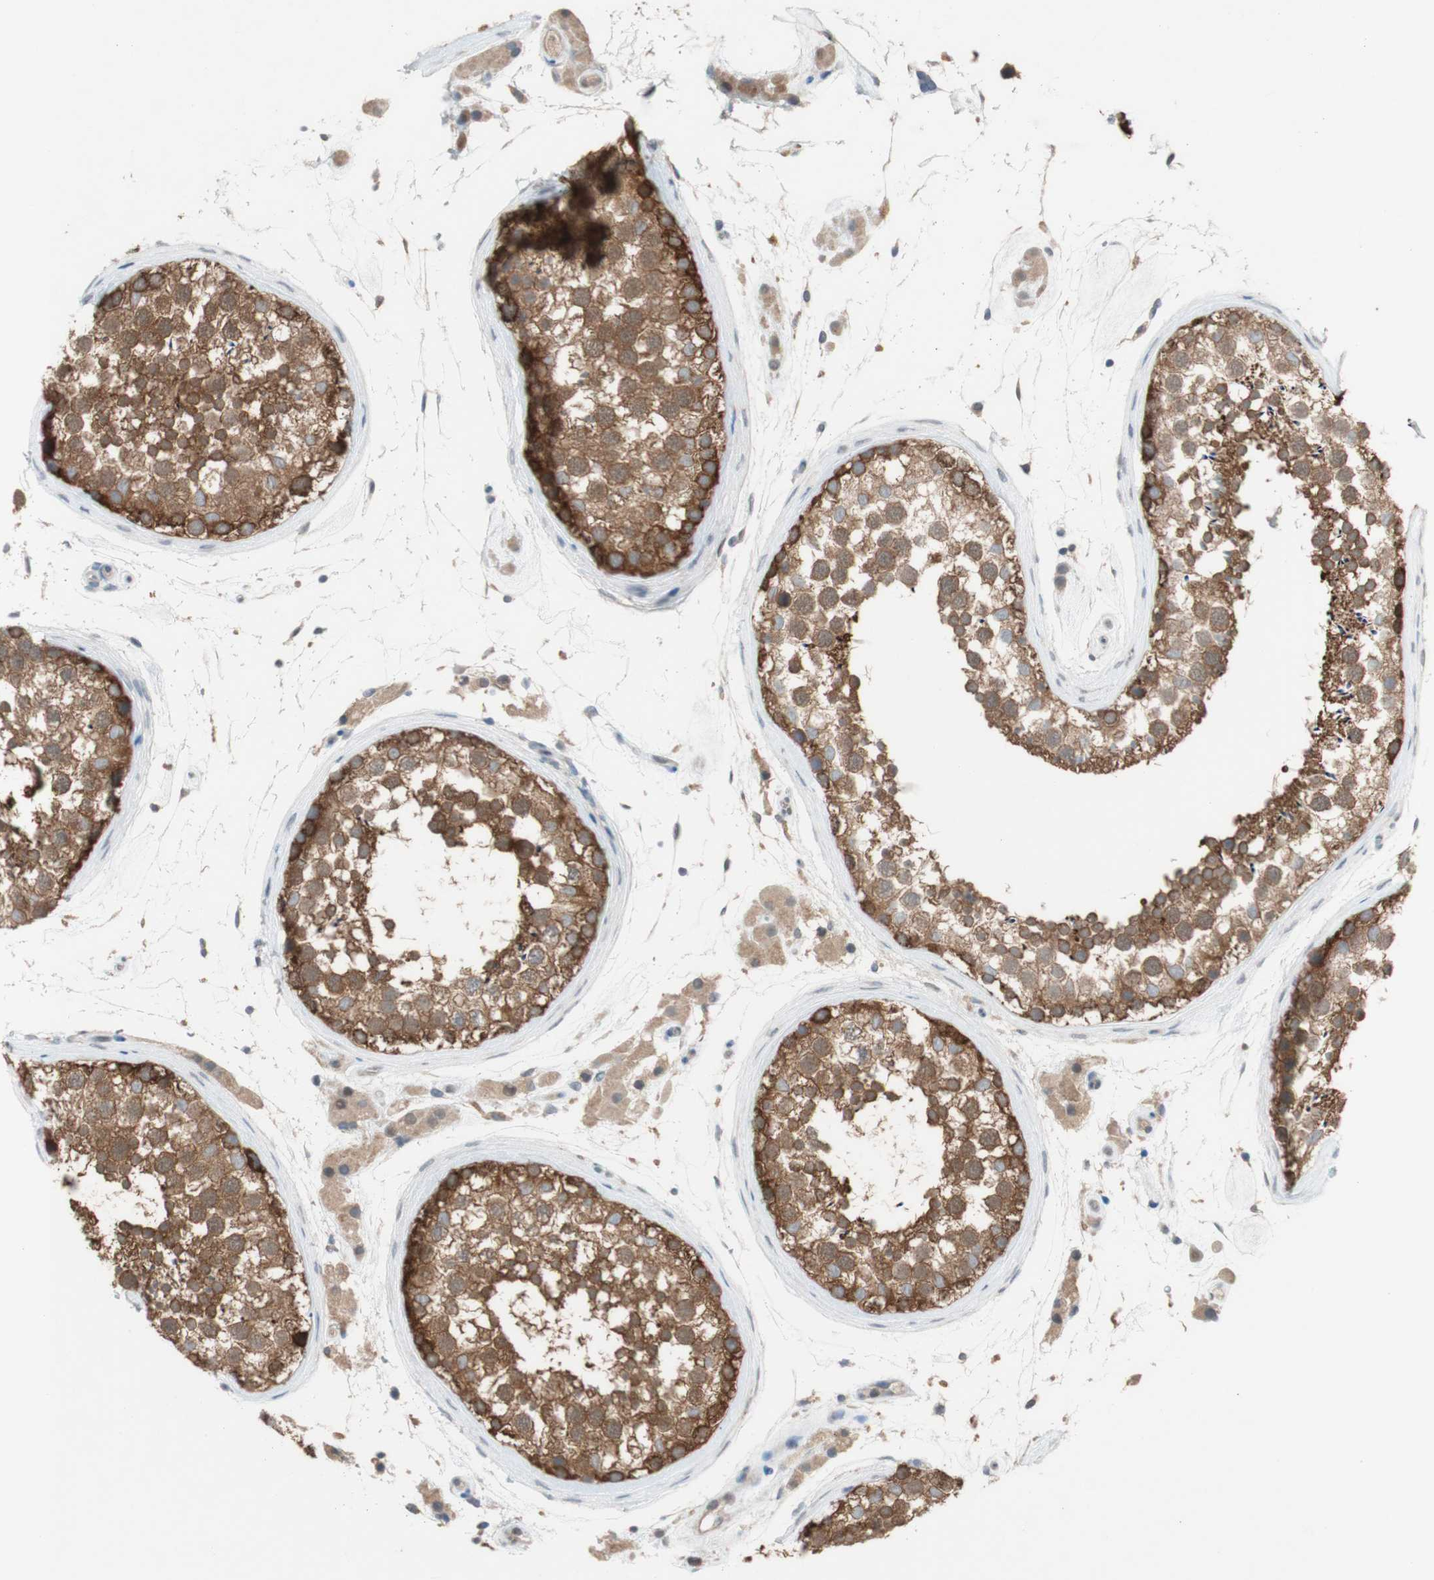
{"staining": {"intensity": "moderate", "quantity": ">75%", "location": "cytoplasmic/membranous"}, "tissue": "testis", "cell_type": "Cells in seminiferous ducts", "image_type": "normal", "snomed": [{"axis": "morphology", "description": "Normal tissue, NOS"}, {"axis": "topography", "description": "Testis"}], "caption": "Immunohistochemical staining of normal human testis demonstrates medium levels of moderate cytoplasmic/membranous staining in about >75% of cells in seminiferous ducts. The protein of interest is shown in brown color, while the nuclei are stained blue.", "gene": "PEX2", "patient": {"sex": "male", "age": 46}}